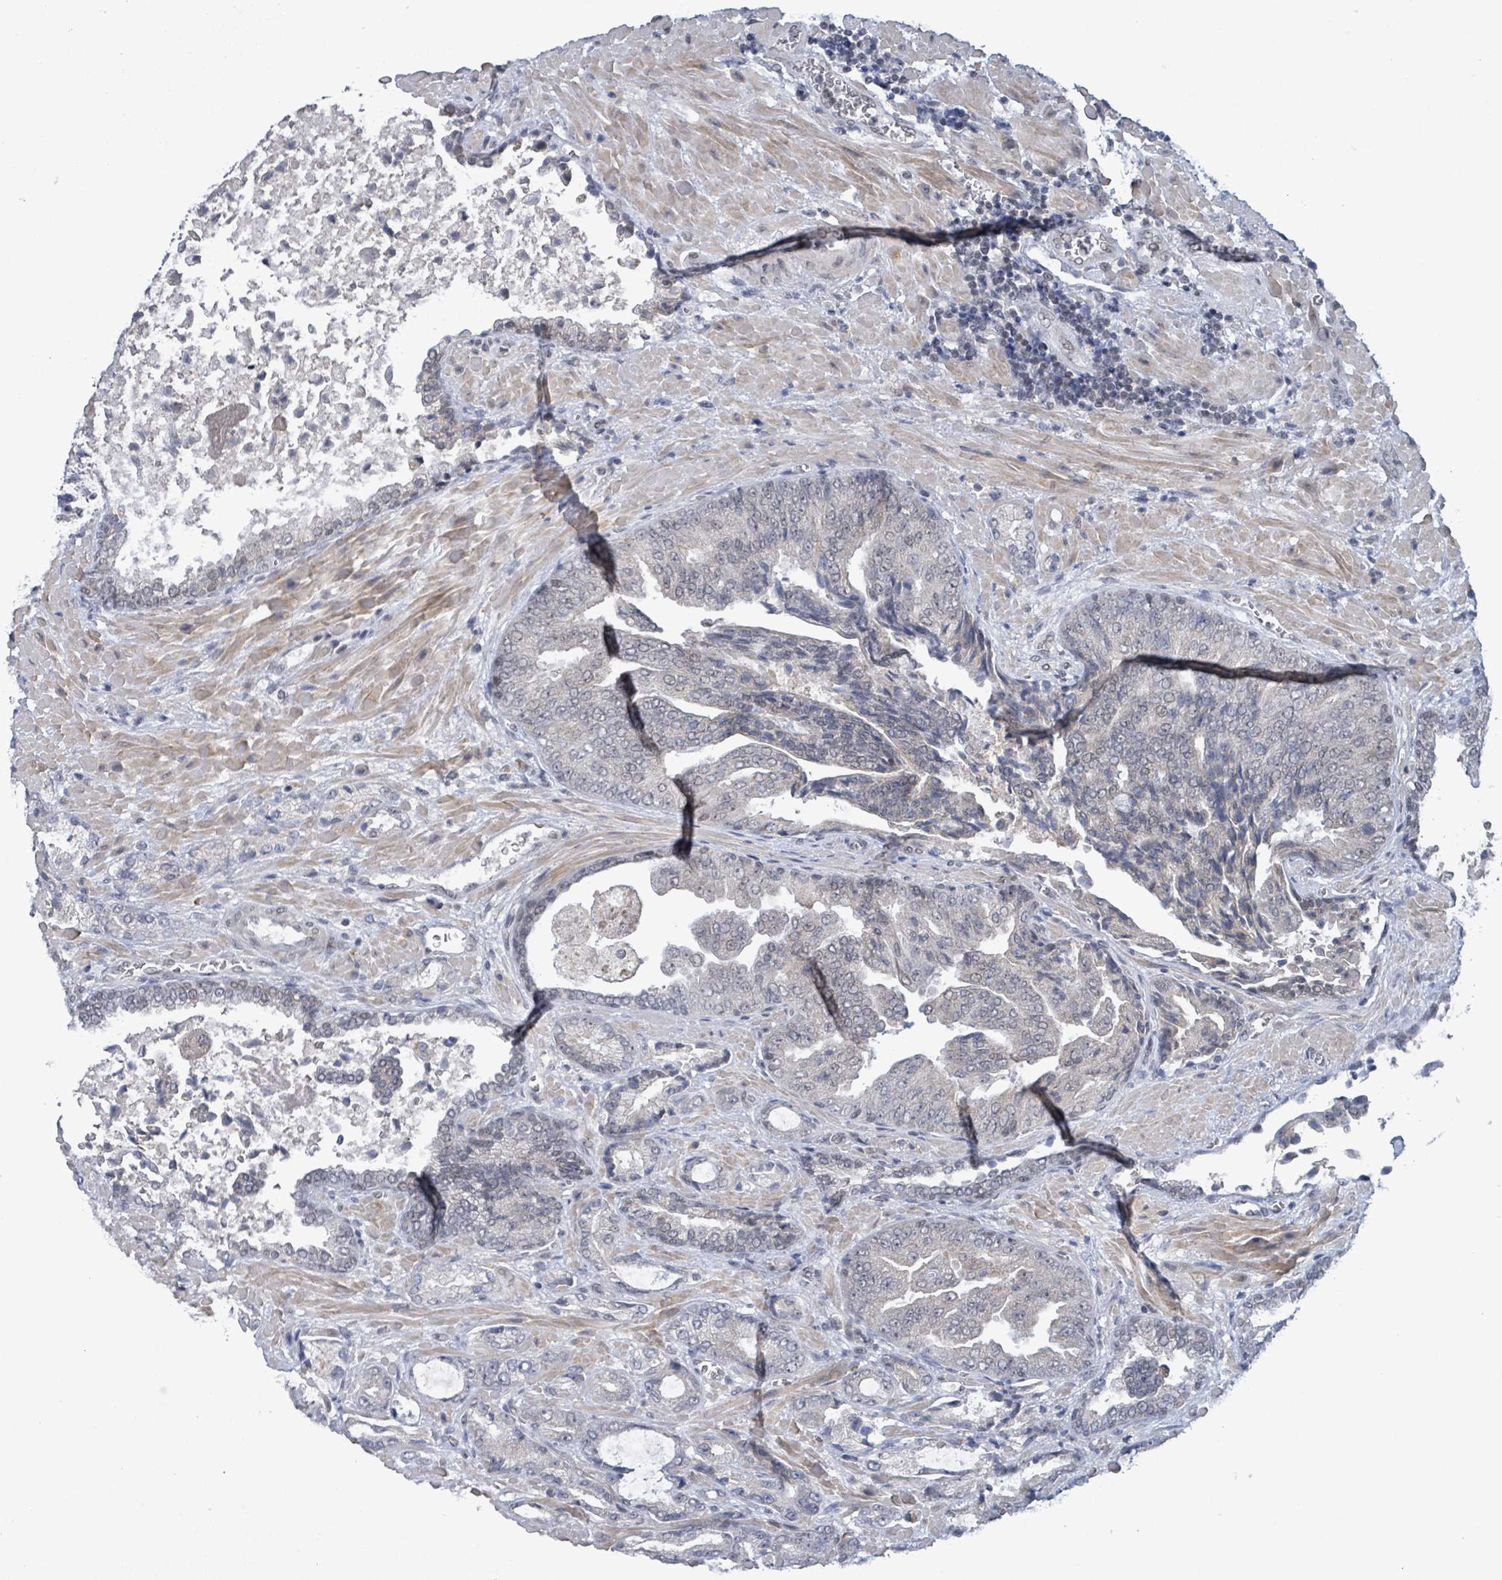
{"staining": {"intensity": "negative", "quantity": "none", "location": "none"}, "tissue": "prostate cancer", "cell_type": "Tumor cells", "image_type": "cancer", "snomed": [{"axis": "morphology", "description": "Adenocarcinoma, High grade"}, {"axis": "topography", "description": "Prostate"}], "caption": "A high-resolution photomicrograph shows immunohistochemistry (IHC) staining of prostate high-grade adenocarcinoma, which demonstrates no significant staining in tumor cells.", "gene": "BANP", "patient": {"sex": "male", "age": 68}}